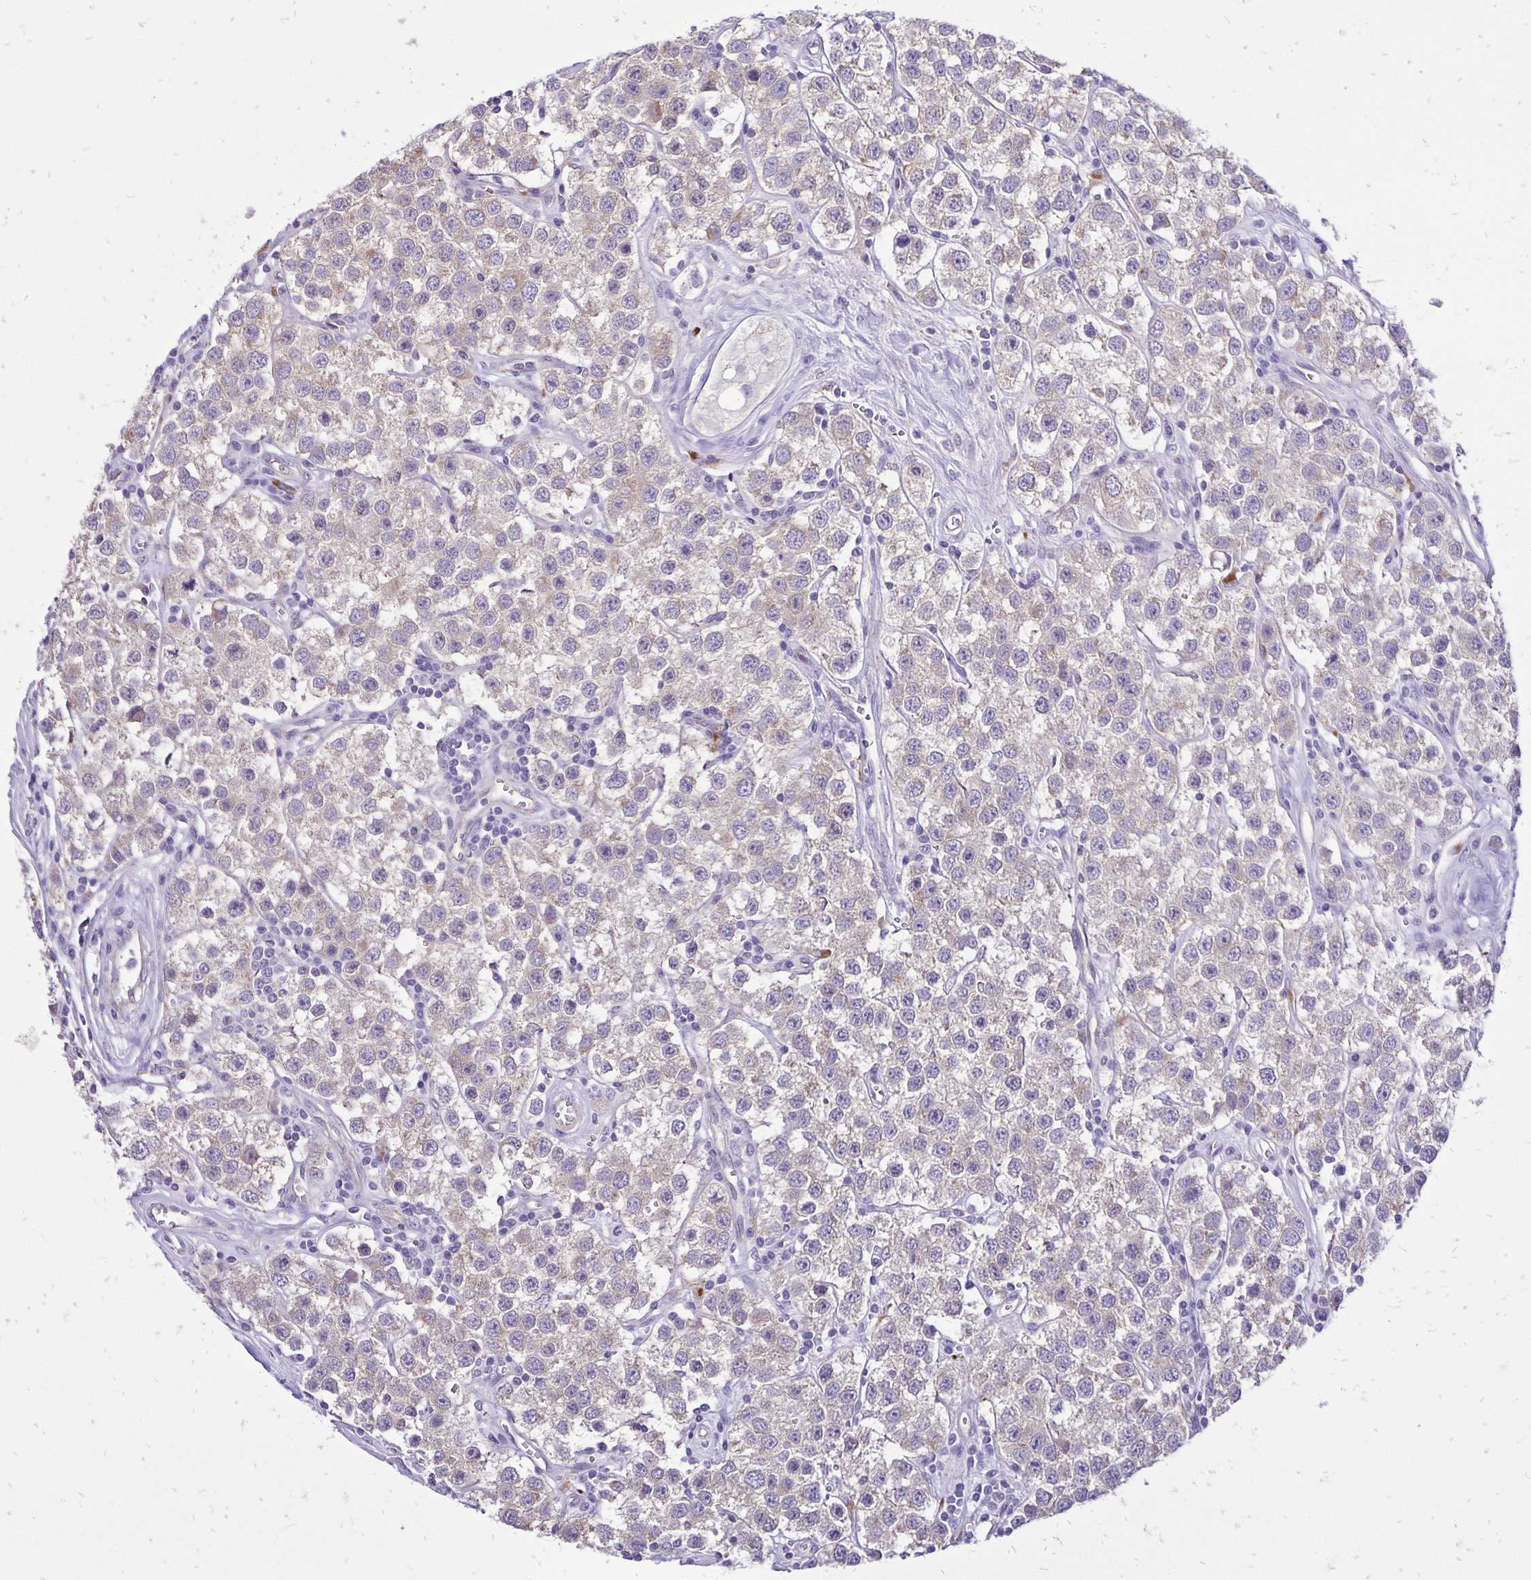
{"staining": {"intensity": "weak", "quantity": "<25%", "location": "cytoplasmic/membranous"}, "tissue": "testis cancer", "cell_type": "Tumor cells", "image_type": "cancer", "snomed": [{"axis": "morphology", "description": "Seminoma, NOS"}, {"axis": "topography", "description": "Testis"}], "caption": "Testis cancer stained for a protein using immunohistochemistry (IHC) demonstrates no positivity tumor cells.", "gene": "EIF5A", "patient": {"sex": "male", "age": 34}}